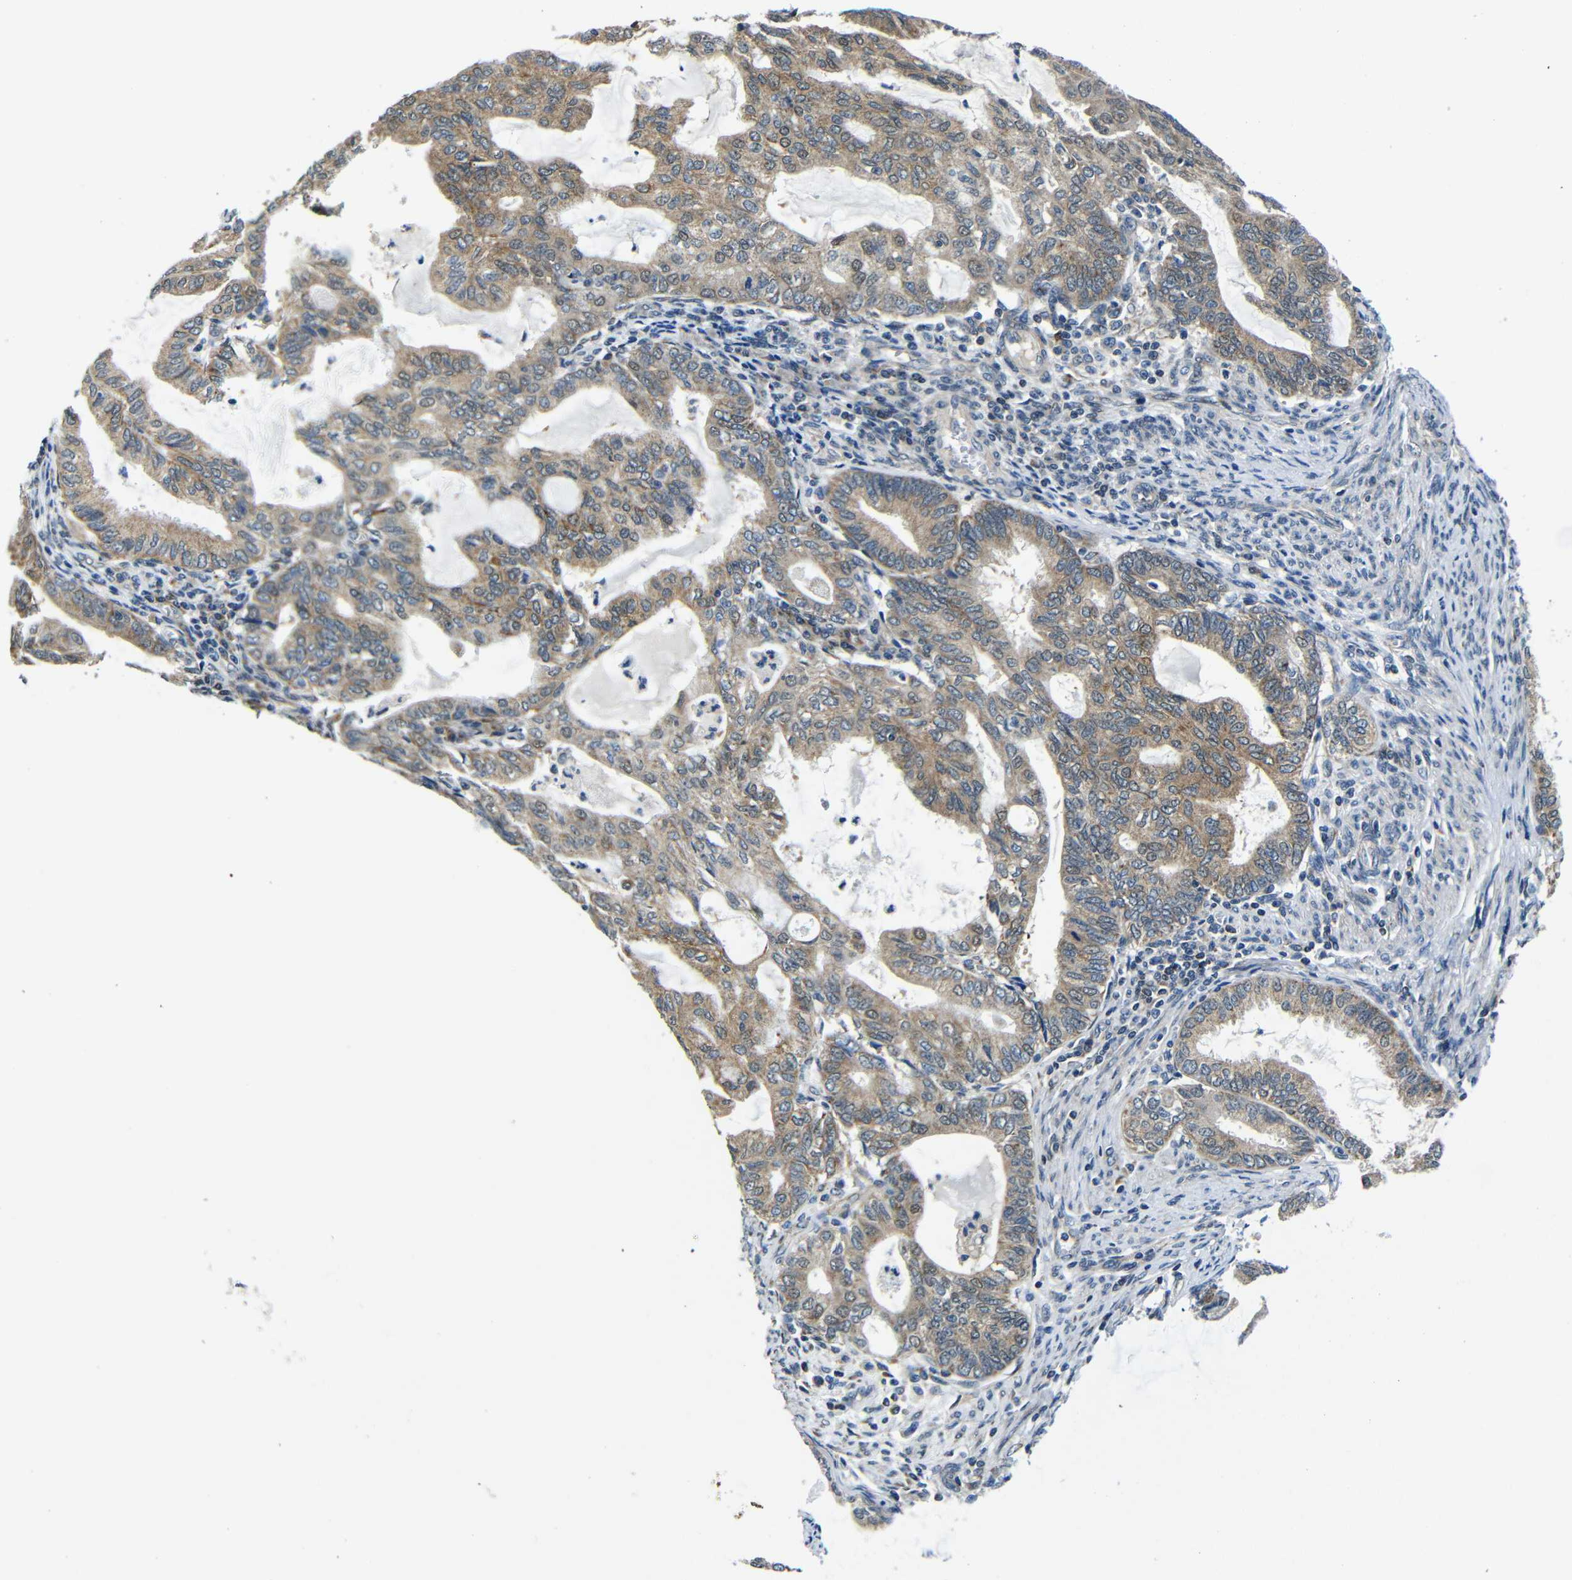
{"staining": {"intensity": "weak", "quantity": ">75%", "location": "cytoplasmic/membranous"}, "tissue": "endometrial cancer", "cell_type": "Tumor cells", "image_type": "cancer", "snomed": [{"axis": "morphology", "description": "Adenocarcinoma, NOS"}, {"axis": "topography", "description": "Endometrium"}], "caption": "Endometrial cancer was stained to show a protein in brown. There is low levels of weak cytoplasmic/membranous positivity in approximately >75% of tumor cells.", "gene": "FKBP14", "patient": {"sex": "female", "age": 86}}